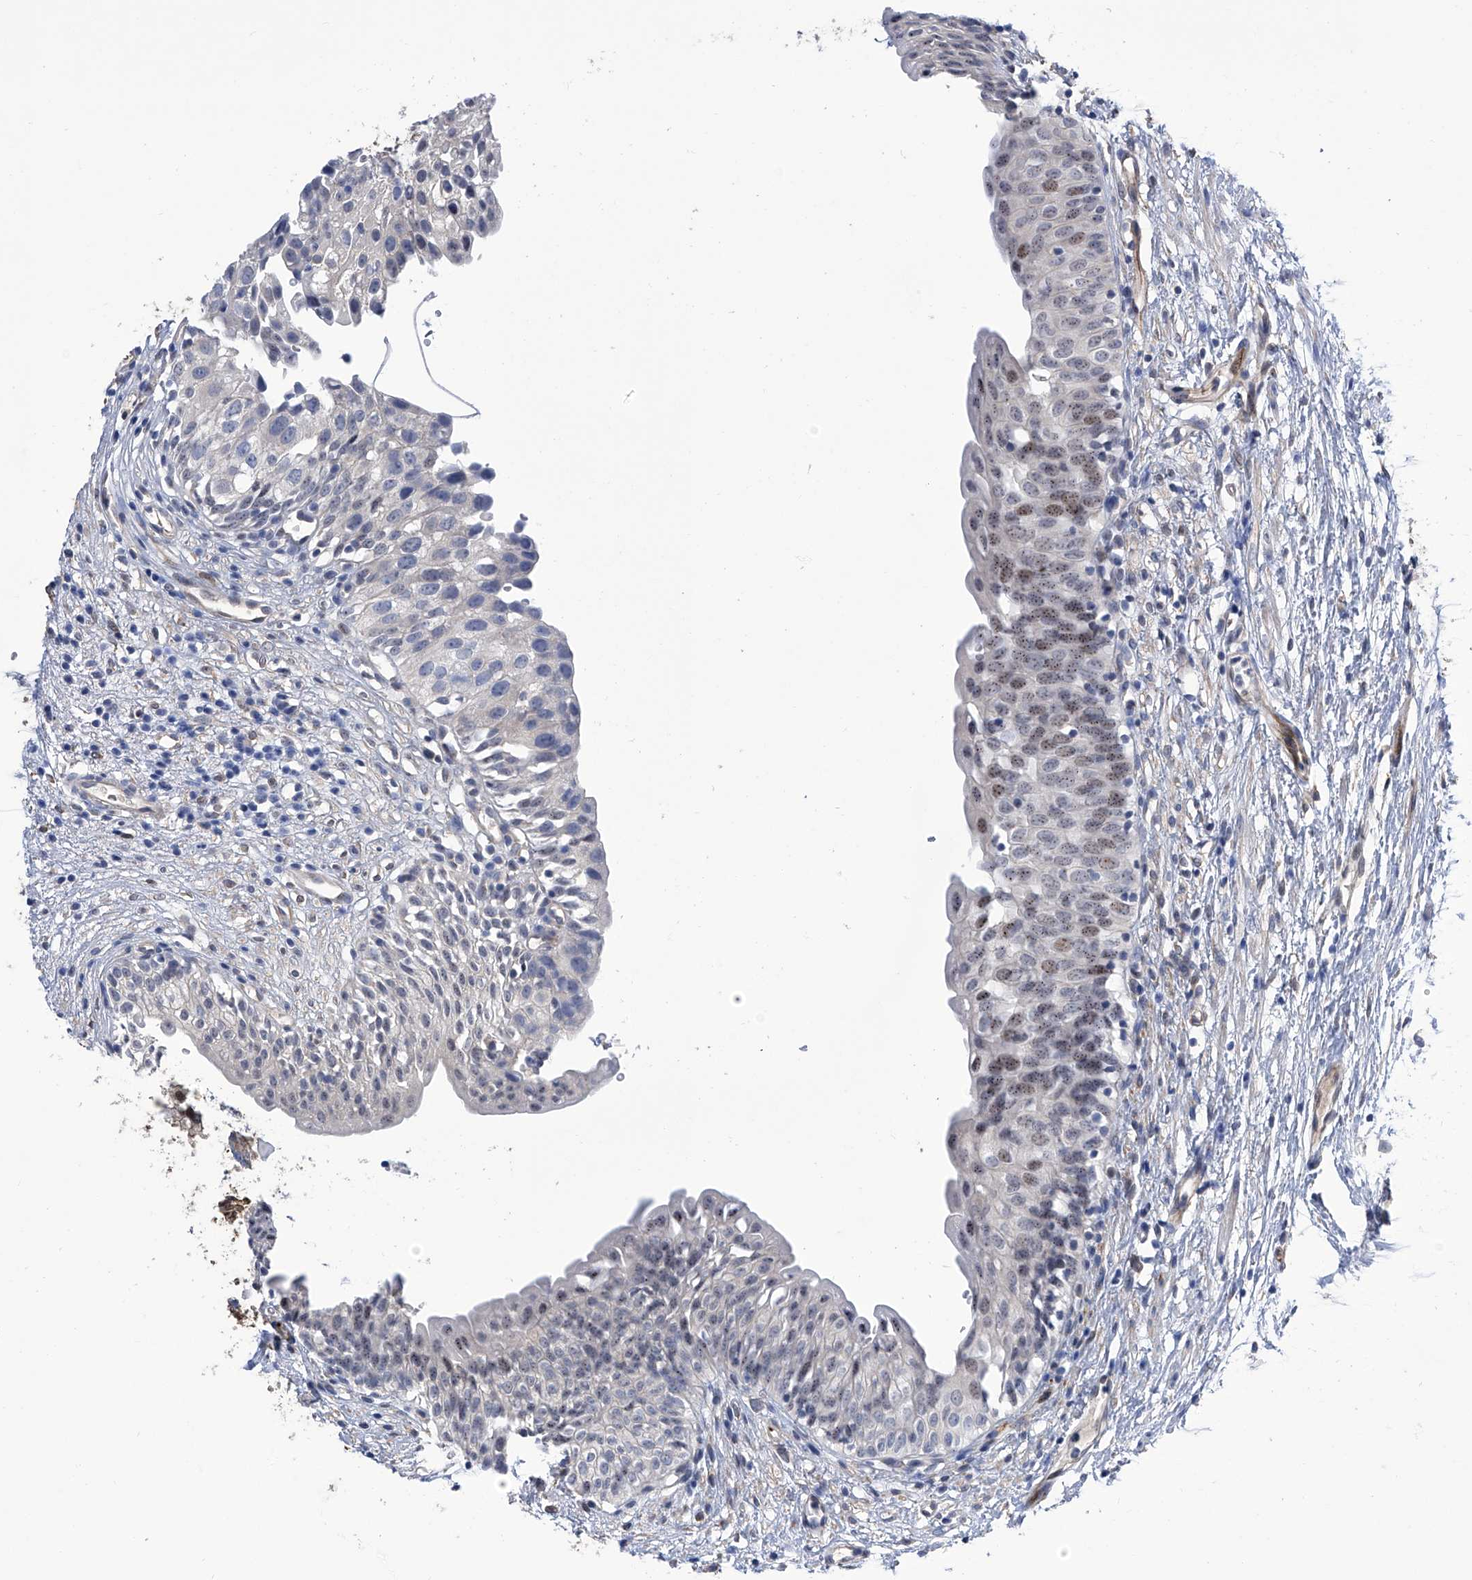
{"staining": {"intensity": "weak", "quantity": "<25%", "location": "nuclear"}, "tissue": "urinary bladder", "cell_type": "Urothelial cells", "image_type": "normal", "snomed": [{"axis": "morphology", "description": "Normal tissue, NOS"}, {"axis": "topography", "description": "Urinary bladder"}], "caption": "Urothelial cells show no significant expression in unremarkable urinary bladder.", "gene": "PGM3", "patient": {"sex": "male", "age": 51}}